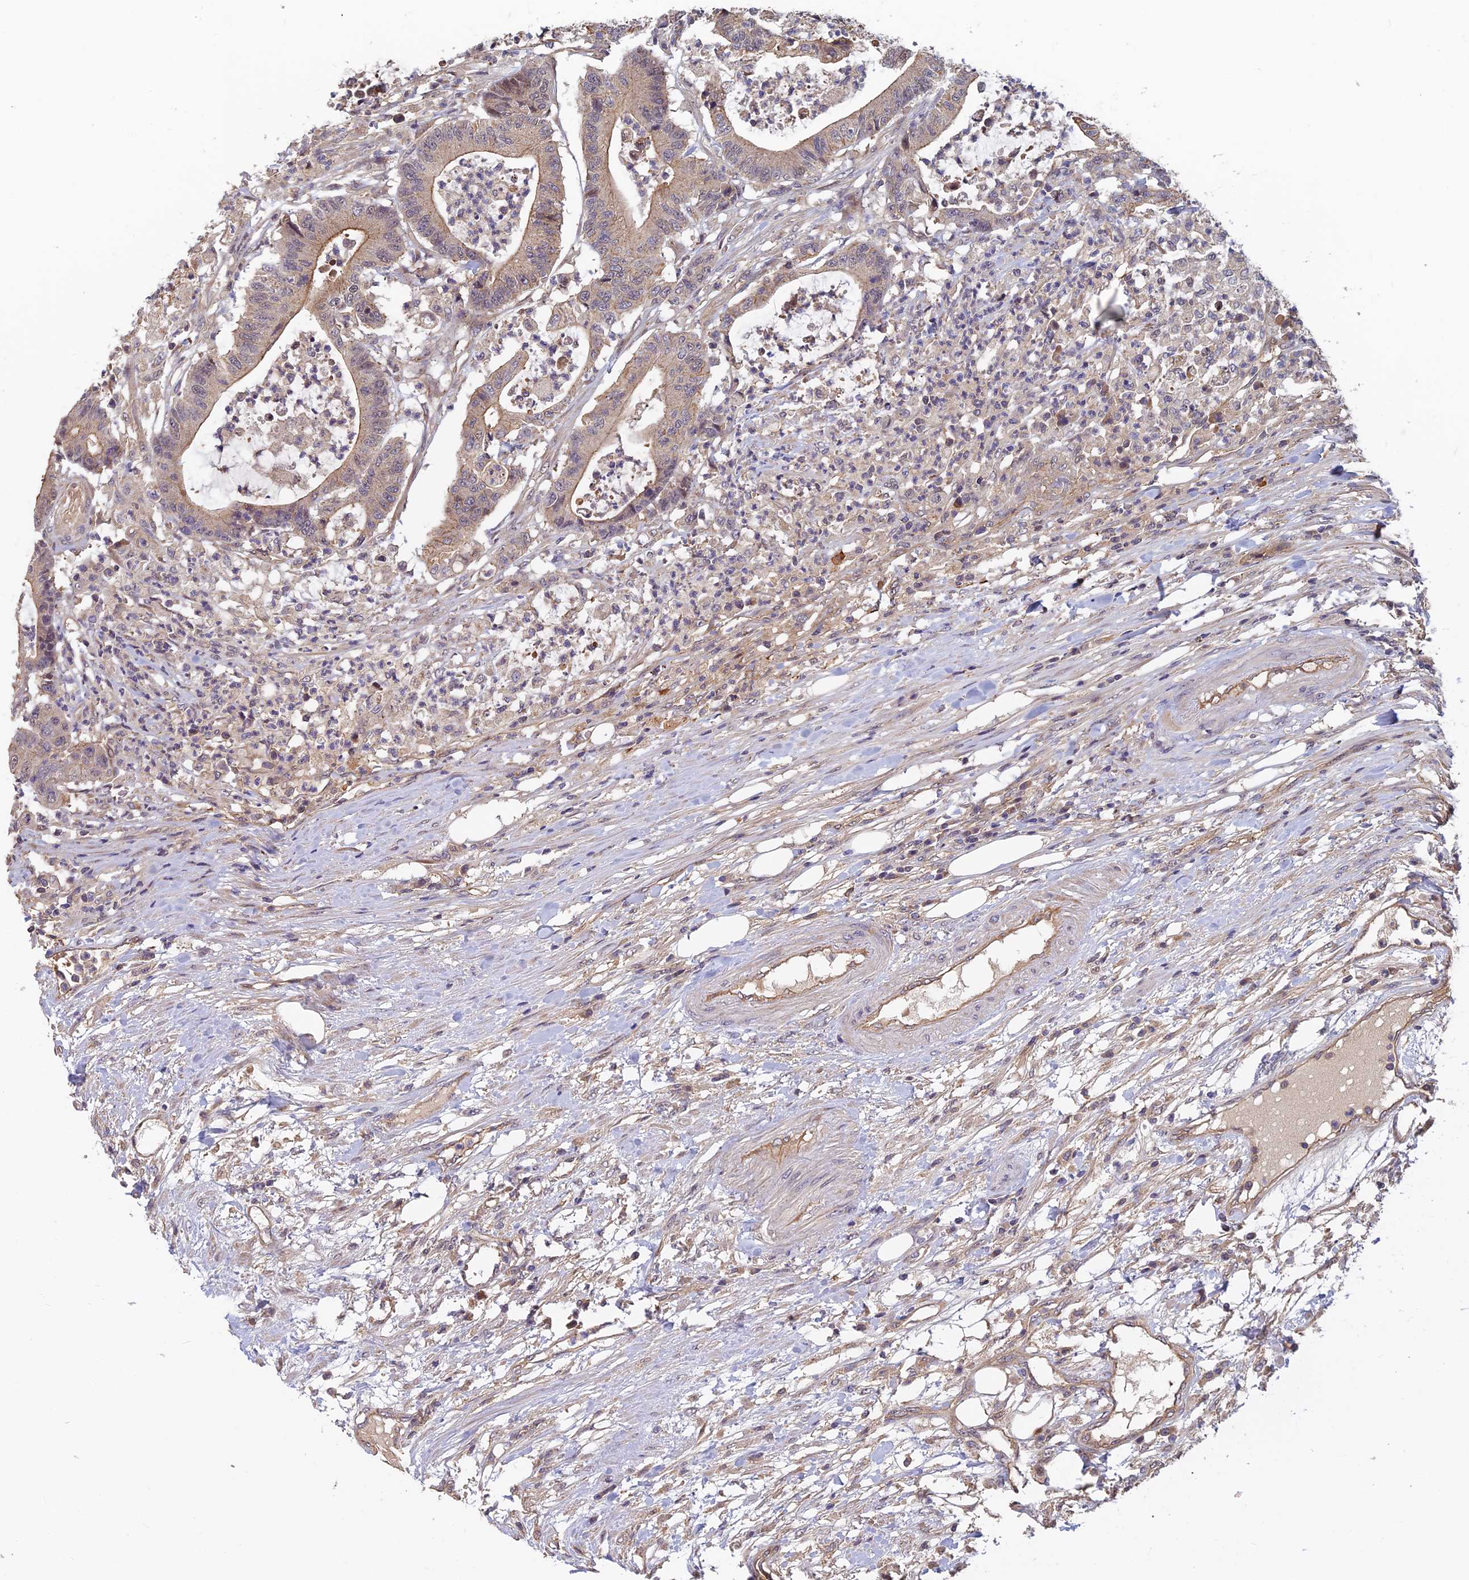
{"staining": {"intensity": "weak", "quantity": "25%-75%", "location": "cytoplasmic/membranous"}, "tissue": "colorectal cancer", "cell_type": "Tumor cells", "image_type": "cancer", "snomed": [{"axis": "morphology", "description": "Adenocarcinoma, NOS"}, {"axis": "topography", "description": "Colon"}], "caption": "Protein analysis of colorectal adenocarcinoma tissue shows weak cytoplasmic/membranous positivity in about 25%-75% of tumor cells. (Stains: DAB (3,3'-diaminobenzidine) in brown, nuclei in blue, Microscopy: brightfield microscopy at high magnification).", "gene": "PIKFYVE", "patient": {"sex": "female", "age": 84}}